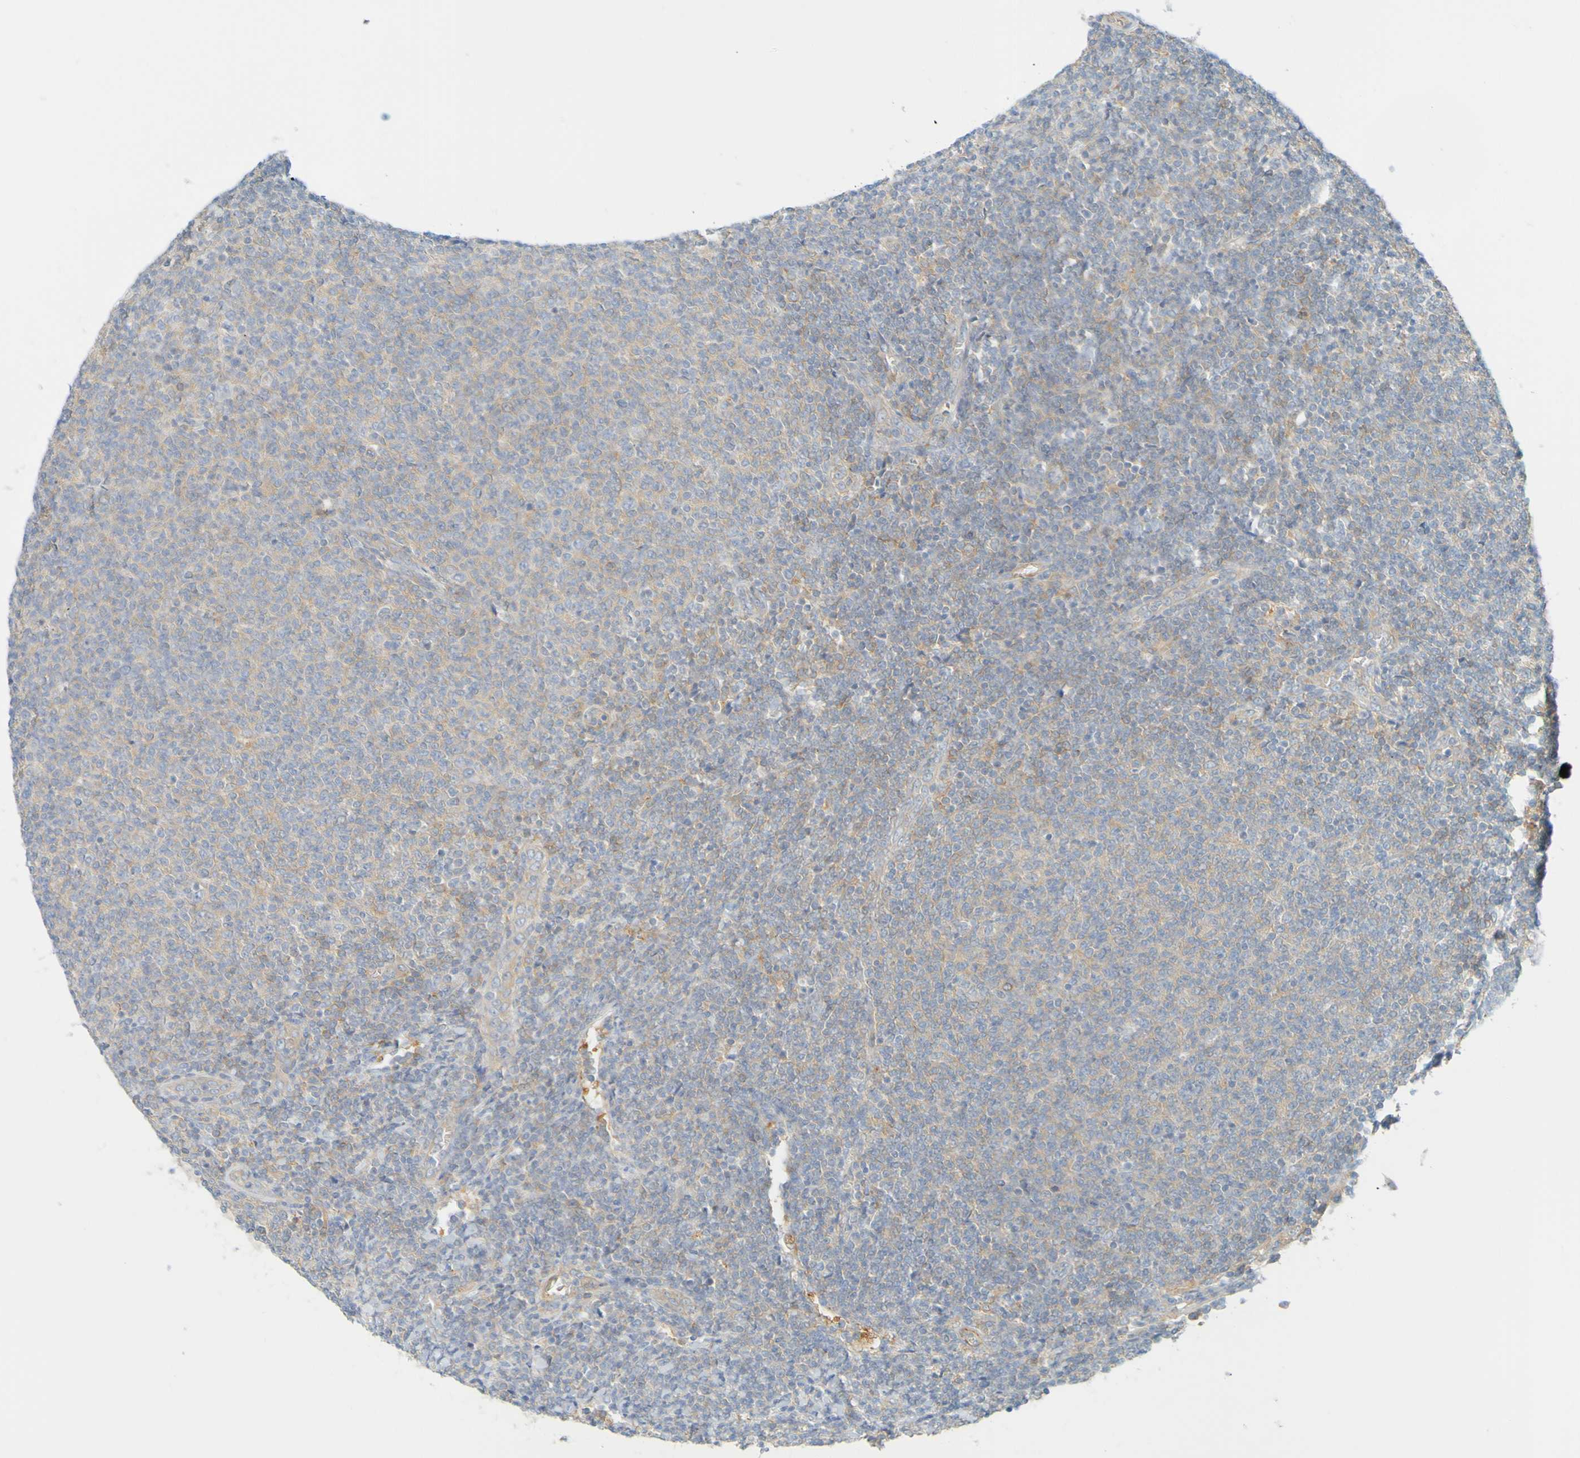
{"staining": {"intensity": "weak", "quantity": ">75%", "location": "cytoplasmic/membranous"}, "tissue": "lymphoma", "cell_type": "Tumor cells", "image_type": "cancer", "snomed": [{"axis": "morphology", "description": "Malignant lymphoma, non-Hodgkin's type, Low grade"}, {"axis": "topography", "description": "Lymph node"}], "caption": "A high-resolution image shows immunohistochemistry staining of malignant lymphoma, non-Hodgkin's type (low-grade), which demonstrates weak cytoplasmic/membranous positivity in approximately >75% of tumor cells.", "gene": "APPL1", "patient": {"sex": "male", "age": 66}}